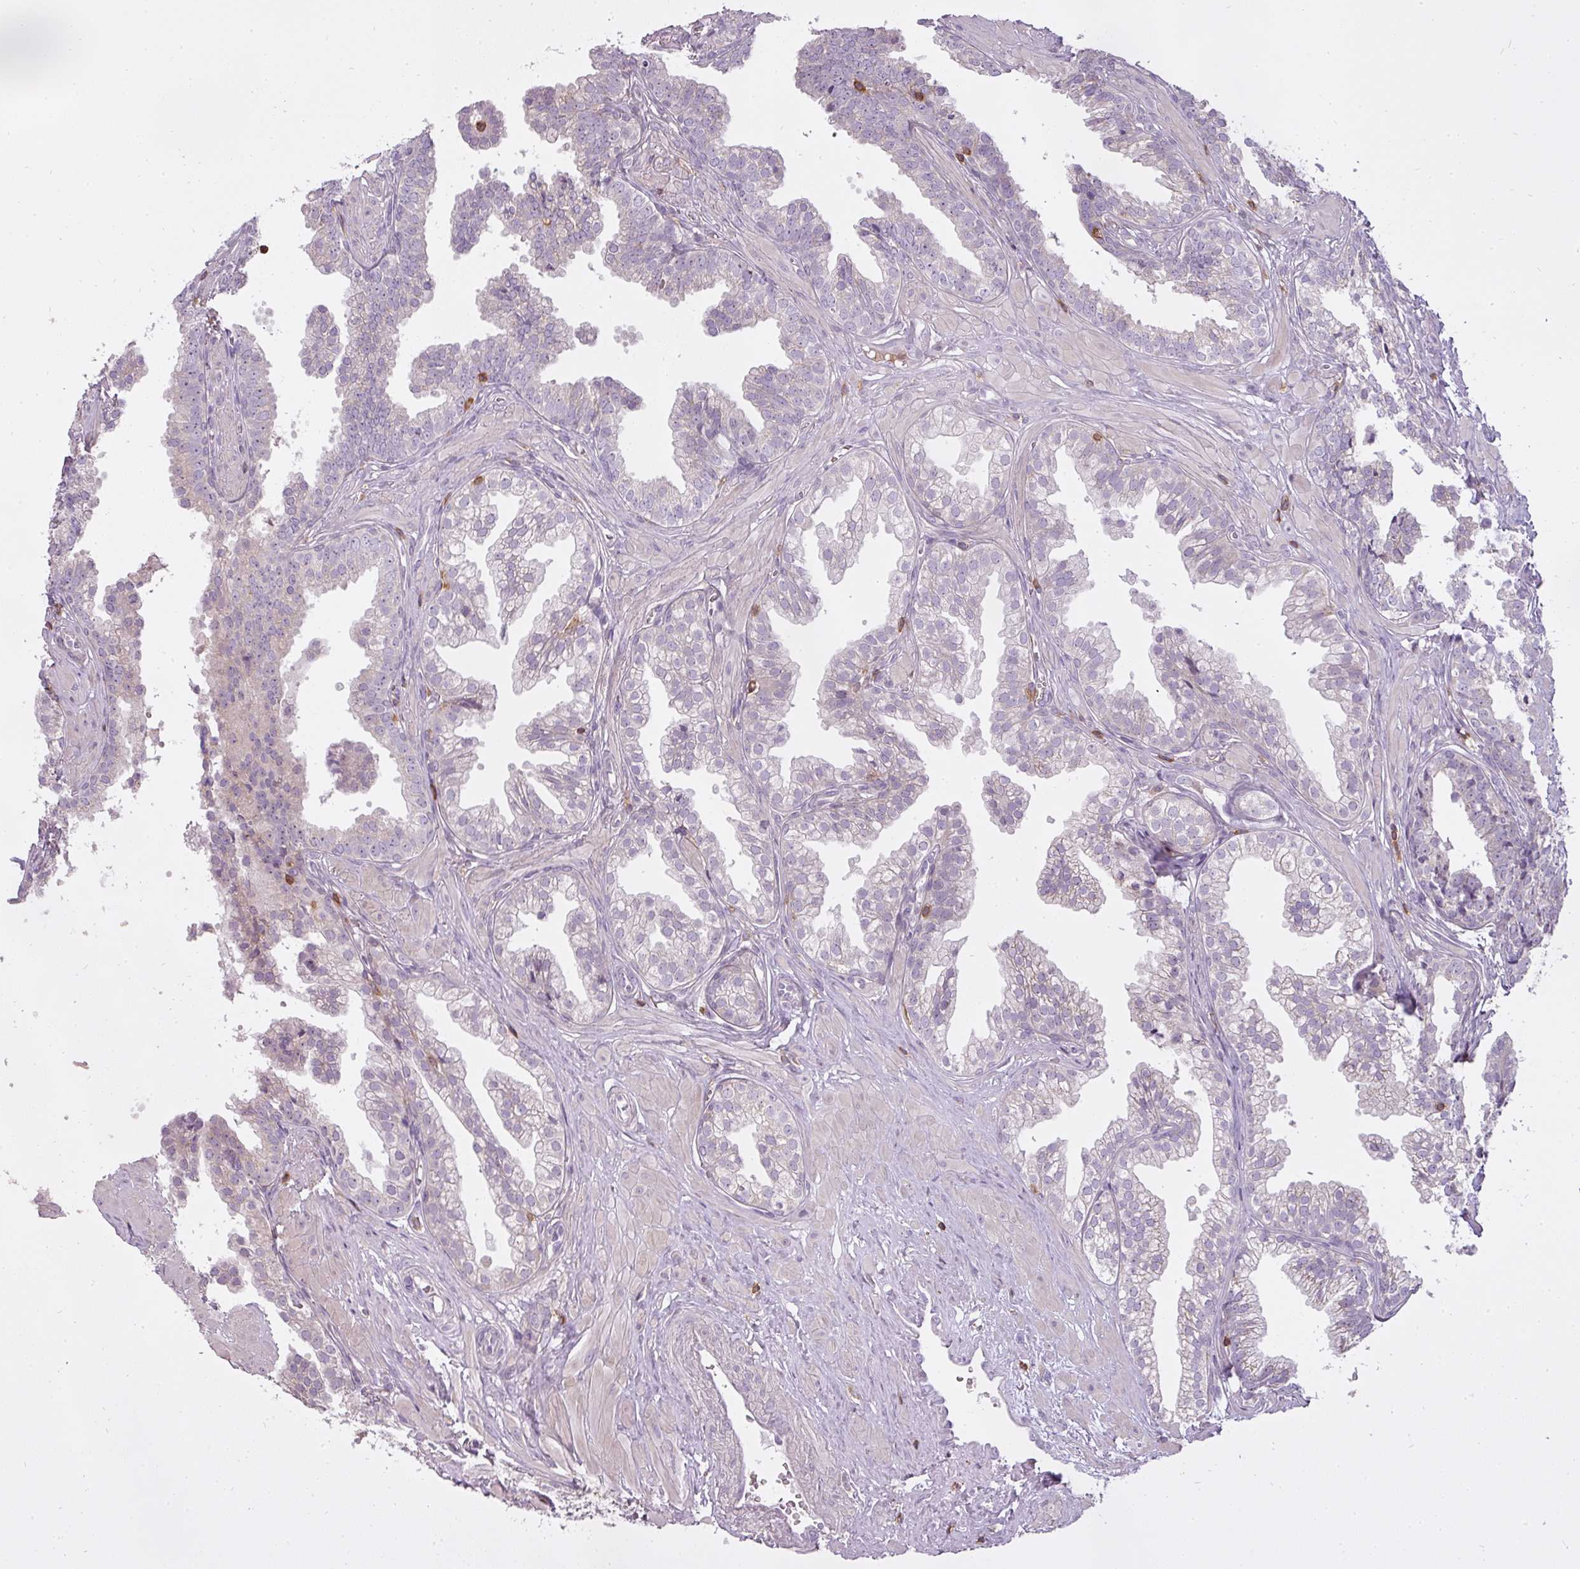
{"staining": {"intensity": "negative", "quantity": "none", "location": "none"}, "tissue": "prostate", "cell_type": "Glandular cells", "image_type": "normal", "snomed": [{"axis": "morphology", "description": "Normal tissue, NOS"}, {"axis": "topography", "description": "Prostate"}, {"axis": "topography", "description": "Peripheral nerve tissue"}], "caption": "A micrograph of prostate stained for a protein demonstrates no brown staining in glandular cells. (Brightfield microscopy of DAB (3,3'-diaminobenzidine) immunohistochemistry at high magnification).", "gene": "STK4", "patient": {"sex": "male", "age": 55}}